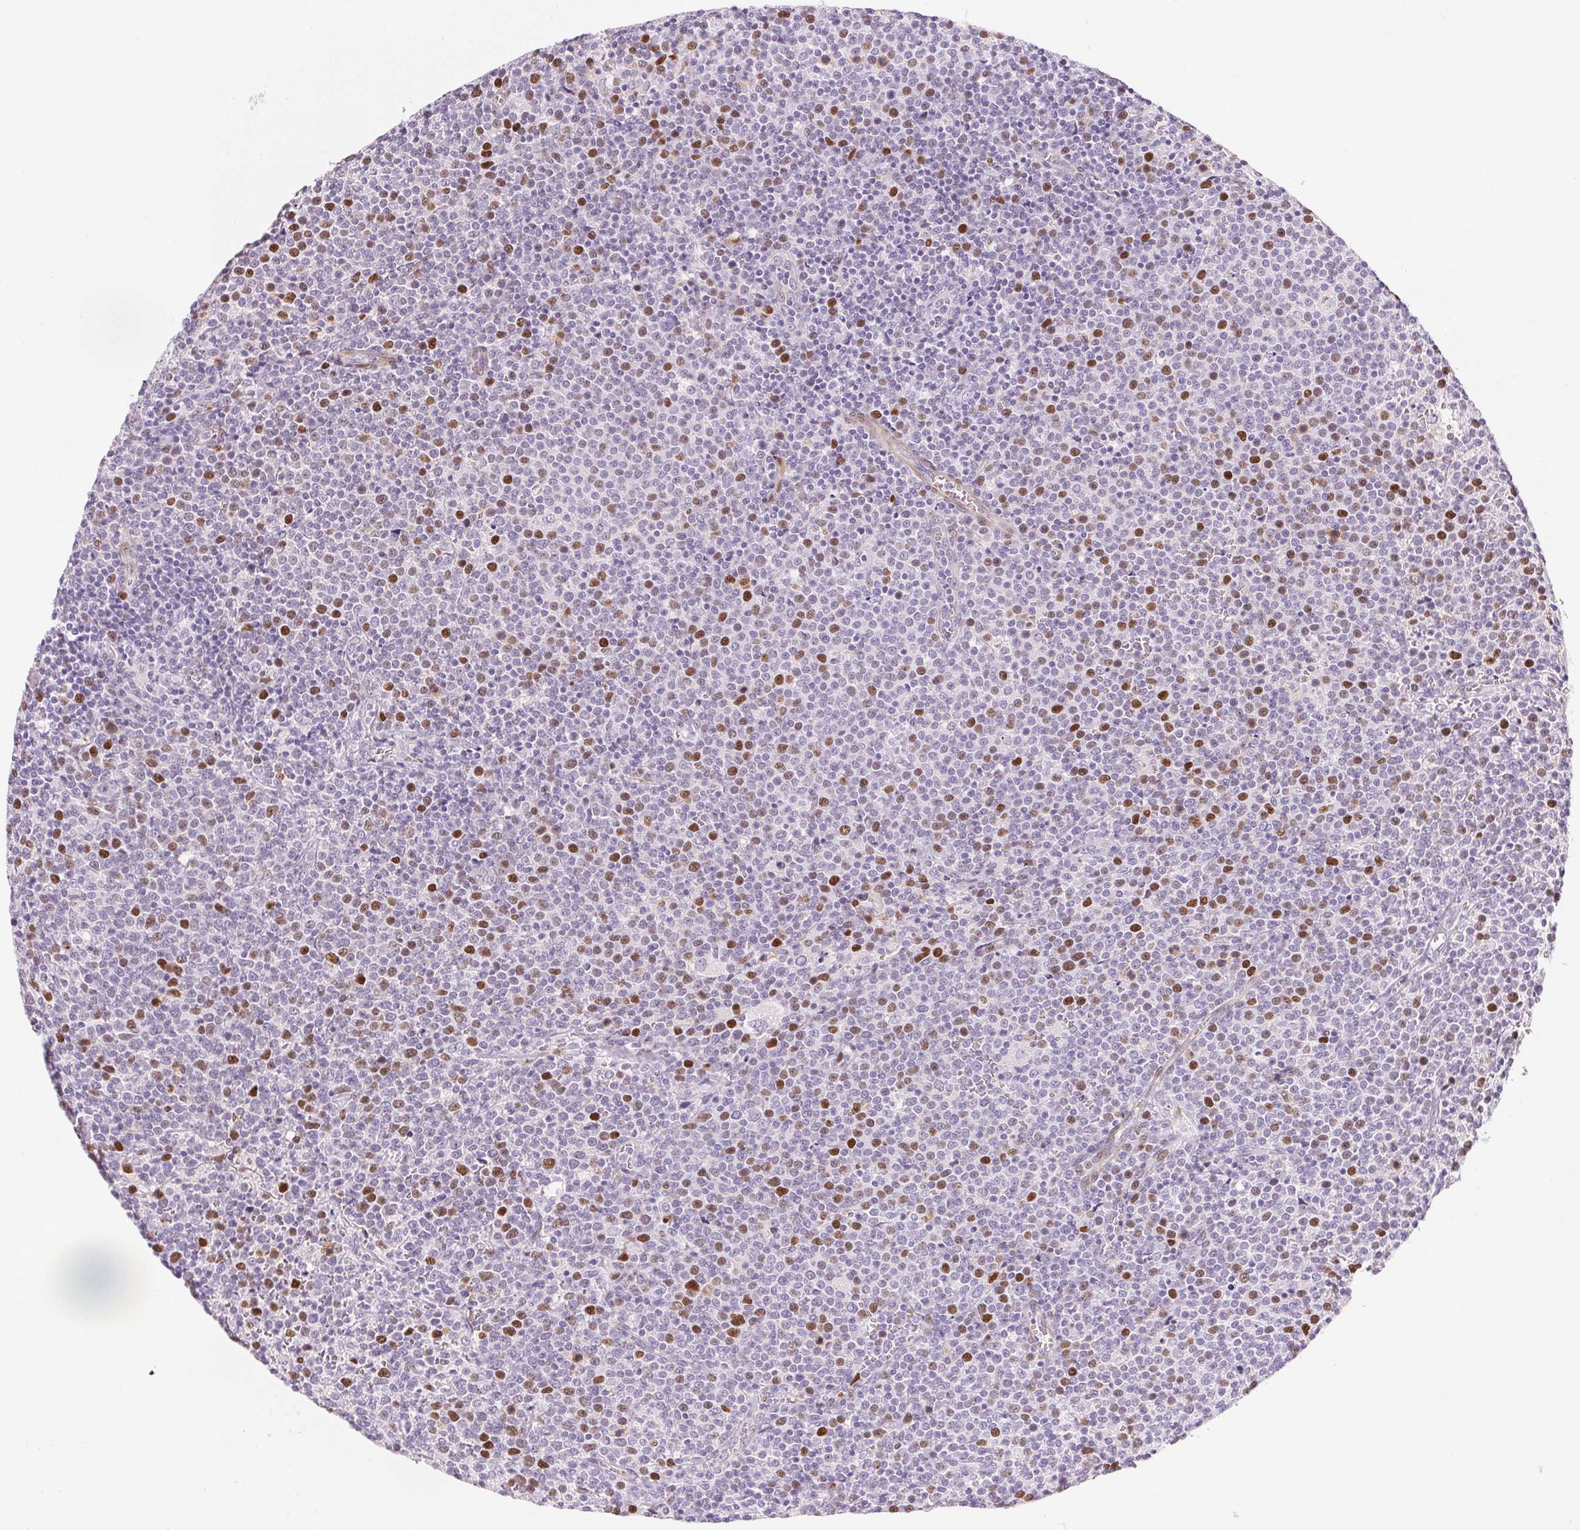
{"staining": {"intensity": "strong", "quantity": "<25%", "location": "nuclear"}, "tissue": "lymphoma", "cell_type": "Tumor cells", "image_type": "cancer", "snomed": [{"axis": "morphology", "description": "Malignant lymphoma, non-Hodgkin's type, High grade"}, {"axis": "topography", "description": "Lymph node"}], "caption": "About <25% of tumor cells in high-grade malignant lymphoma, non-Hodgkin's type exhibit strong nuclear protein staining as visualized by brown immunohistochemical staining.", "gene": "SMTN", "patient": {"sex": "male", "age": 61}}